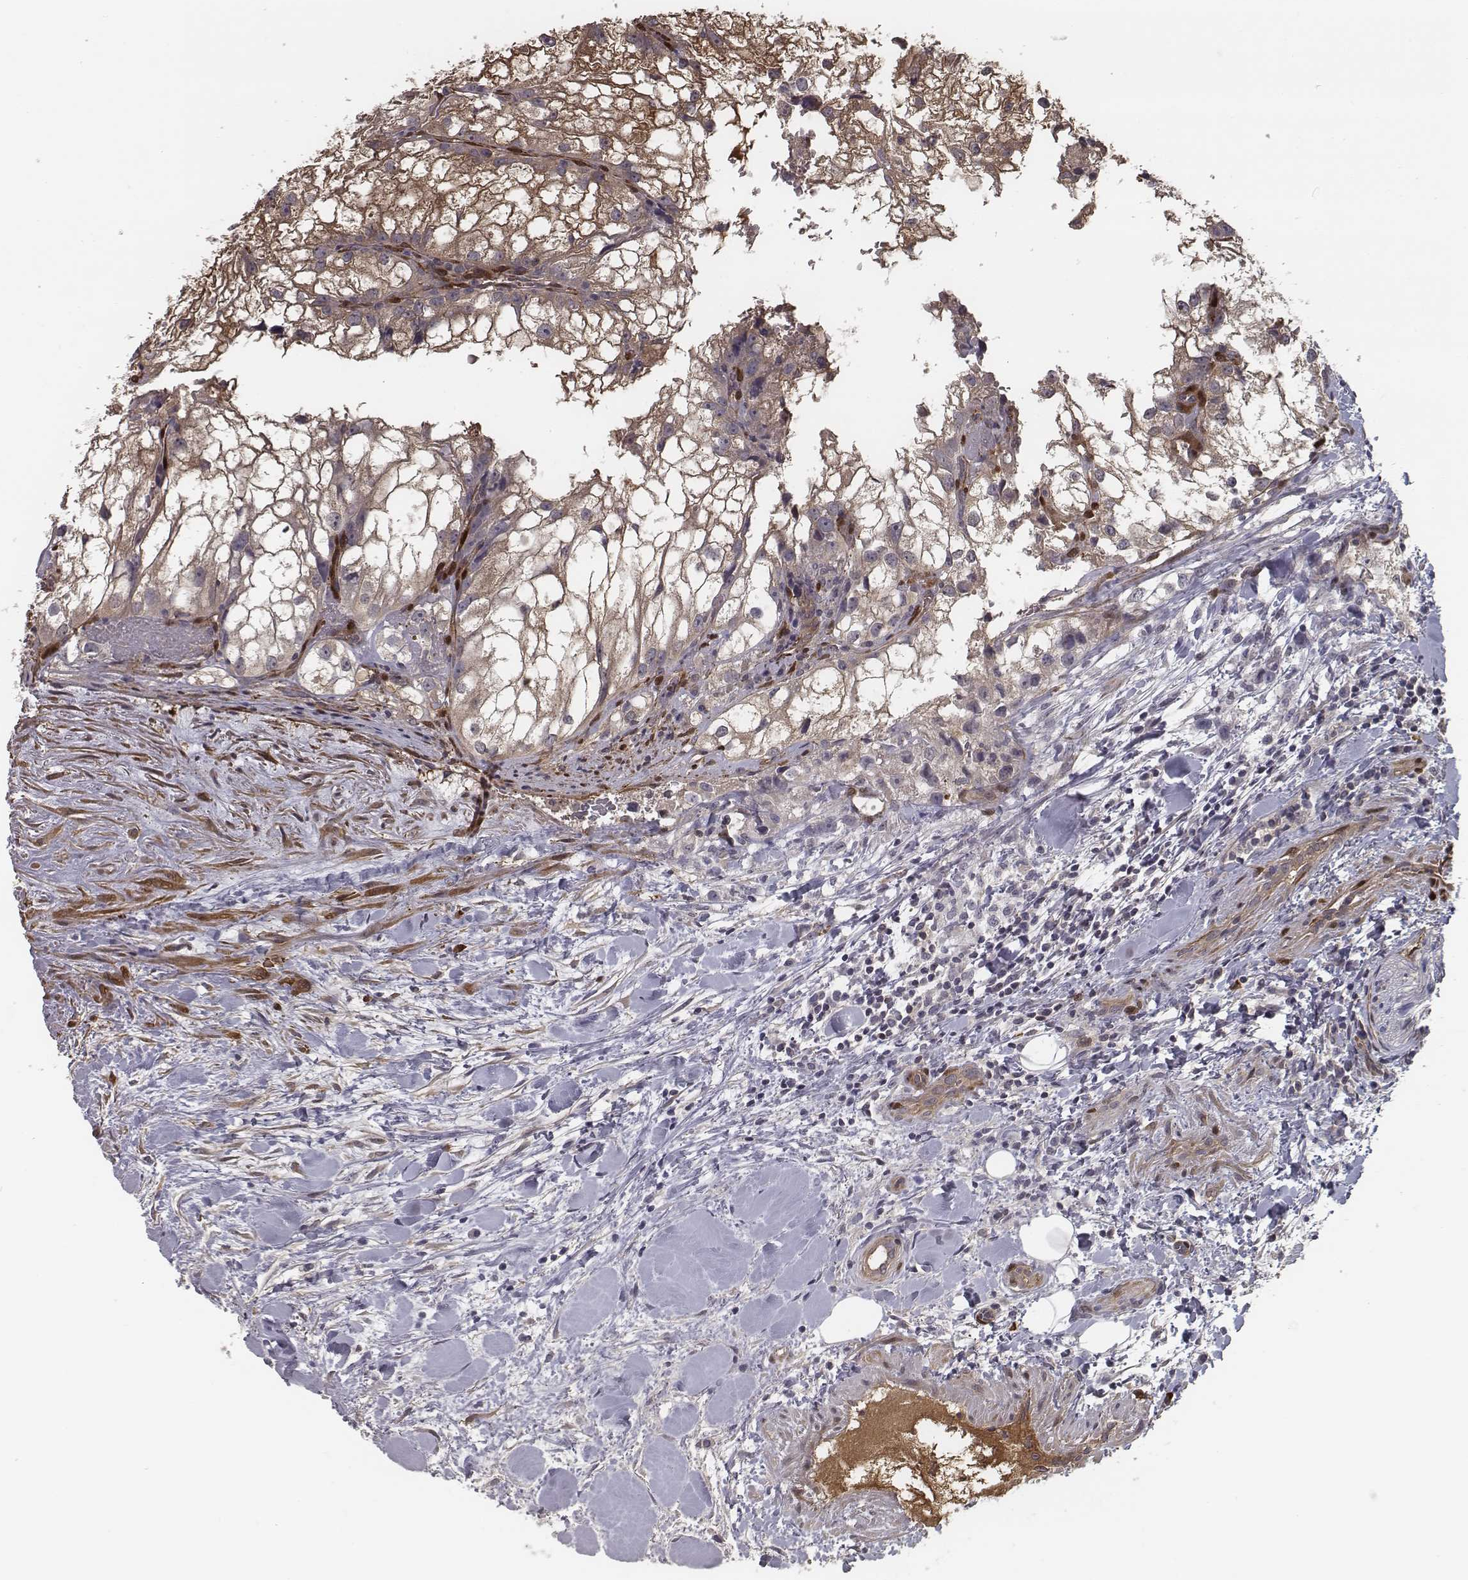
{"staining": {"intensity": "moderate", "quantity": ">75%", "location": "cytoplasmic/membranous"}, "tissue": "renal cancer", "cell_type": "Tumor cells", "image_type": "cancer", "snomed": [{"axis": "morphology", "description": "Adenocarcinoma, NOS"}, {"axis": "topography", "description": "Kidney"}], "caption": "This is a histology image of IHC staining of renal cancer, which shows moderate expression in the cytoplasmic/membranous of tumor cells.", "gene": "ISYNA1", "patient": {"sex": "male", "age": 59}}